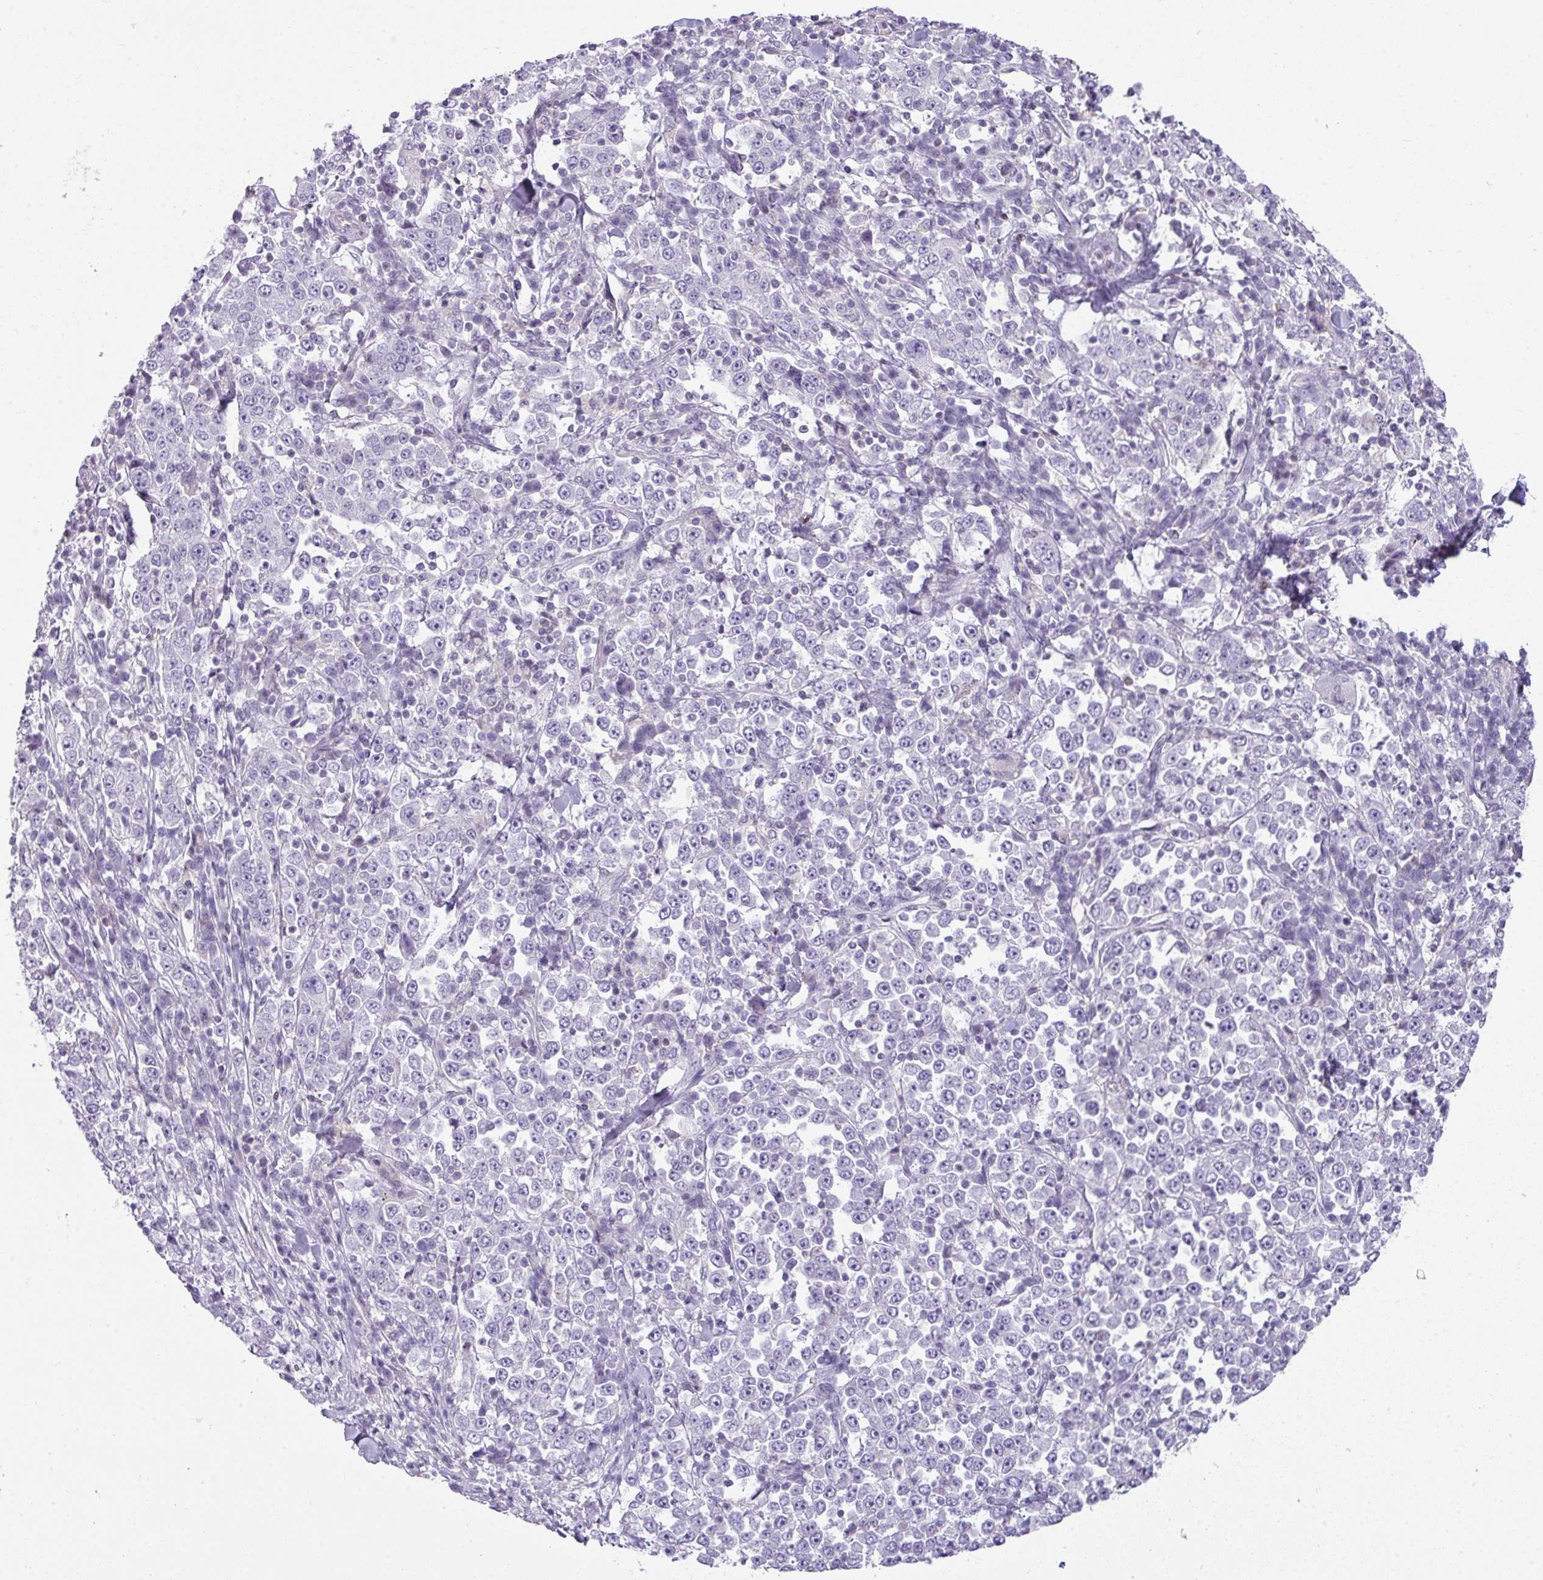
{"staining": {"intensity": "negative", "quantity": "none", "location": "none"}, "tissue": "stomach cancer", "cell_type": "Tumor cells", "image_type": "cancer", "snomed": [{"axis": "morphology", "description": "Normal tissue, NOS"}, {"axis": "morphology", "description": "Adenocarcinoma, NOS"}, {"axis": "topography", "description": "Stomach, upper"}, {"axis": "topography", "description": "Stomach"}], "caption": "This photomicrograph is of adenocarcinoma (stomach) stained with immunohistochemistry to label a protein in brown with the nuclei are counter-stained blue. There is no staining in tumor cells. (DAB immunohistochemistry with hematoxylin counter stain).", "gene": "STAT5A", "patient": {"sex": "male", "age": 59}}